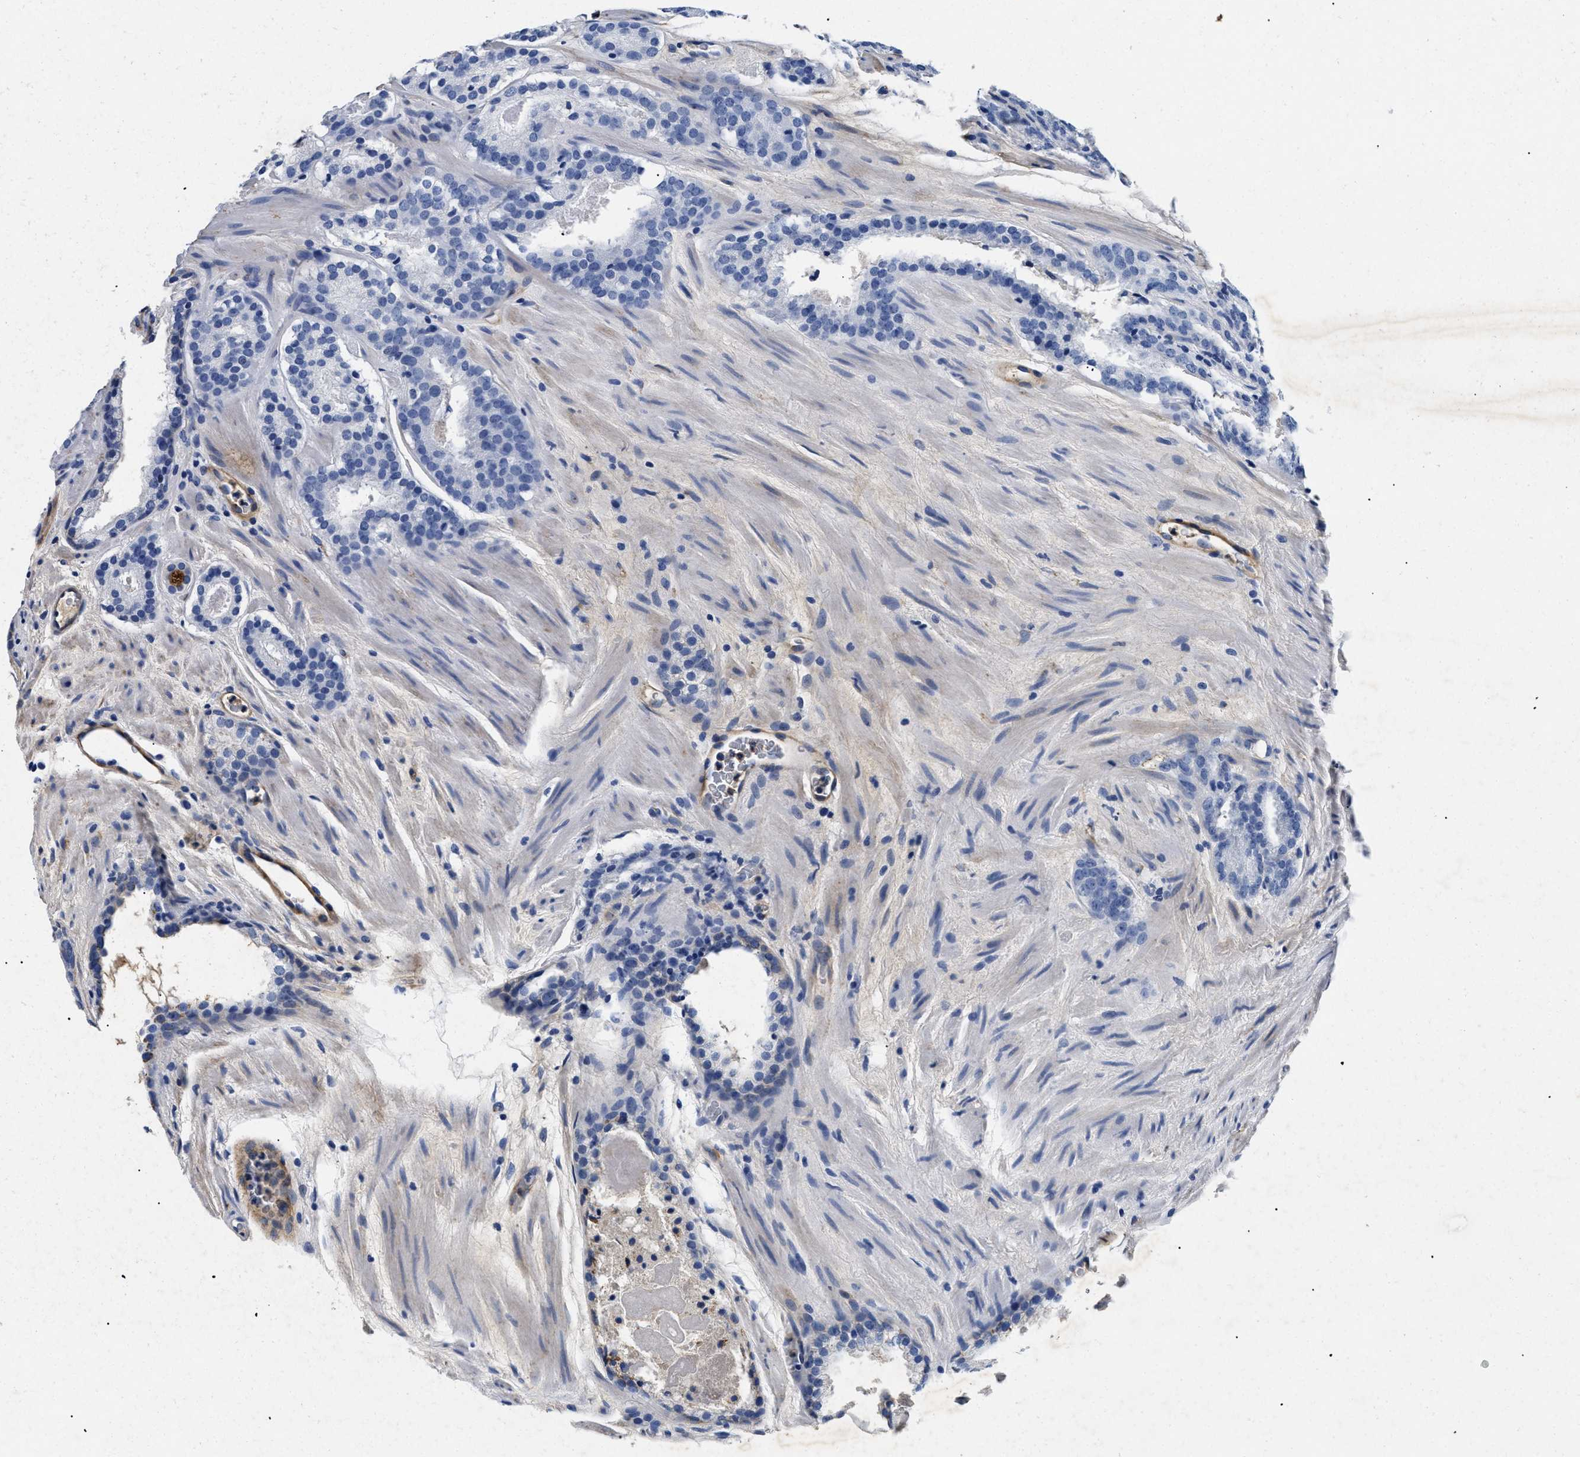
{"staining": {"intensity": "negative", "quantity": "none", "location": "none"}, "tissue": "prostate cancer", "cell_type": "Tumor cells", "image_type": "cancer", "snomed": [{"axis": "morphology", "description": "Adenocarcinoma, Low grade"}, {"axis": "topography", "description": "Prostate"}], "caption": "Protein analysis of prostate cancer (adenocarcinoma (low-grade)) demonstrates no significant expression in tumor cells.", "gene": "LAMA3", "patient": {"sex": "male", "age": 69}}